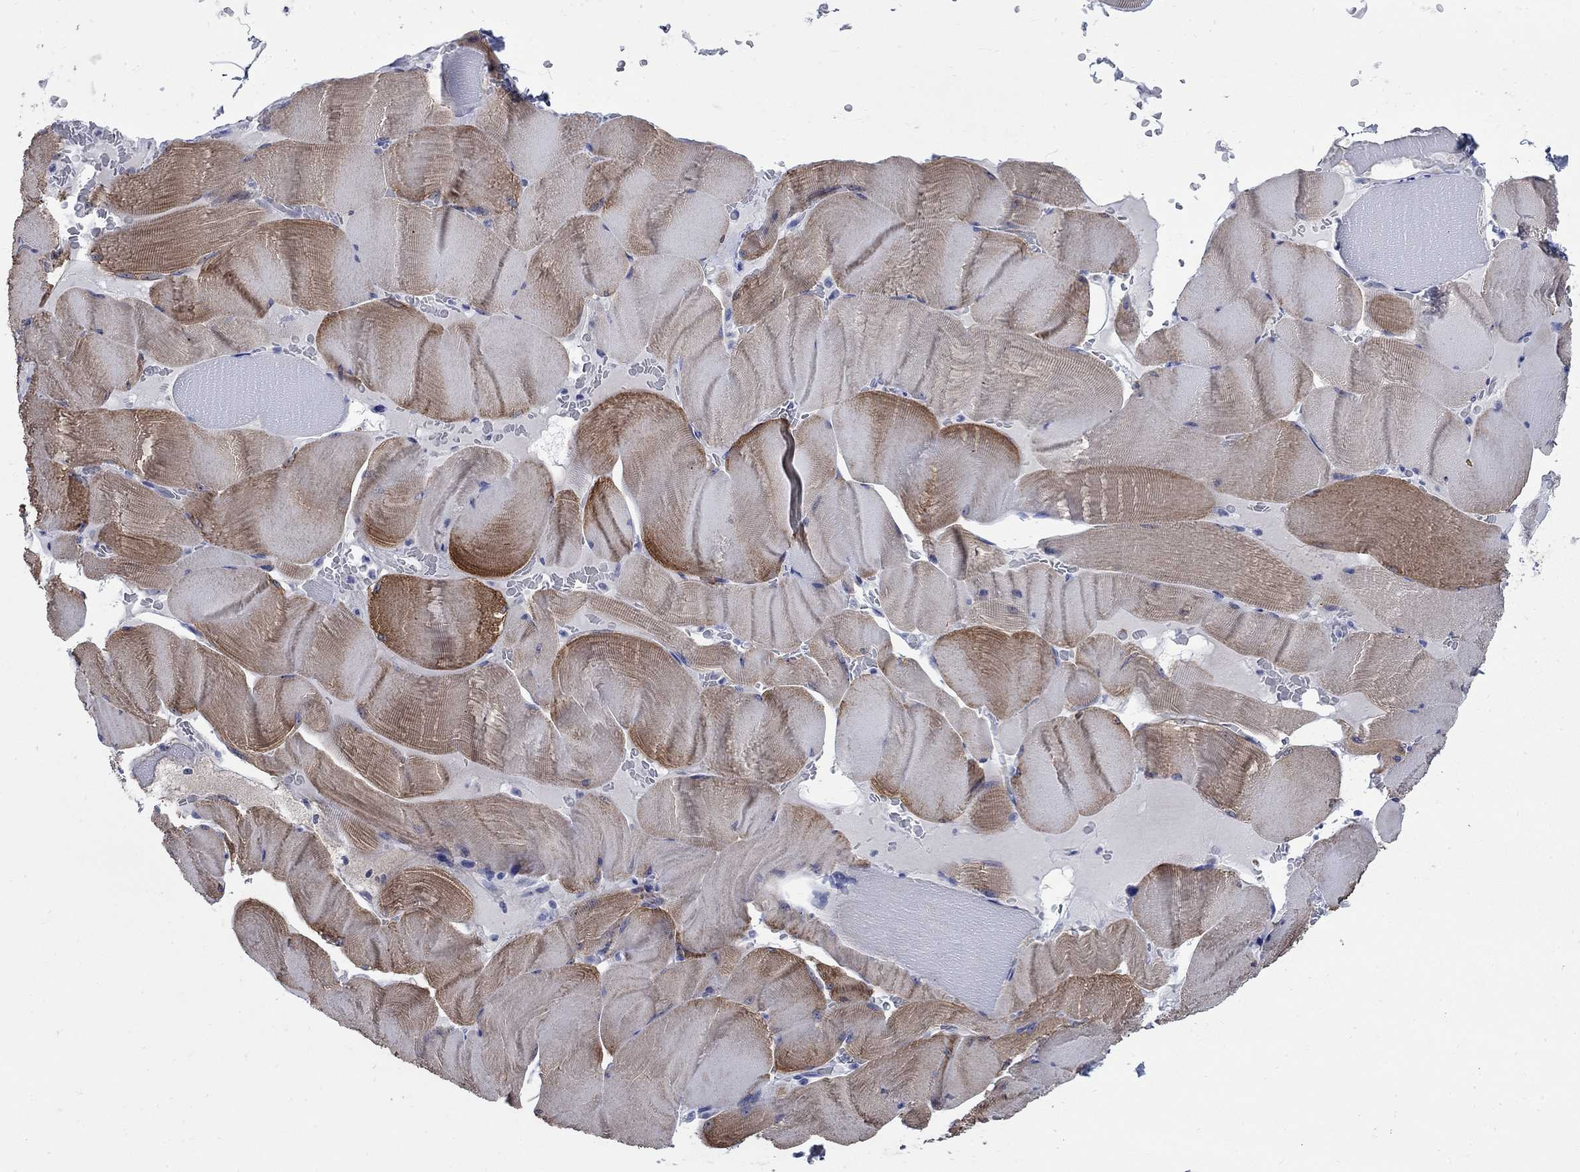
{"staining": {"intensity": "moderate", "quantity": "25%-75%", "location": "cytoplasmic/membranous"}, "tissue": "skeletal muscle", "cell_type": "Myocytes", "image_type": "normal", "snomed": [{"axis": "morphology", "description": "Normal tissue, NOS"}, {"axis": "topography", "description": "Skeletal muscle"}], "caption": "High-power microscopy captured an IHC image of normal skeletal muscle, revealing moderate cytoplasmic/membranous positivity in about 25%-75% of myocytes.", "gene": "TACC3", "patient": {"sex": "male", "age": 56}}